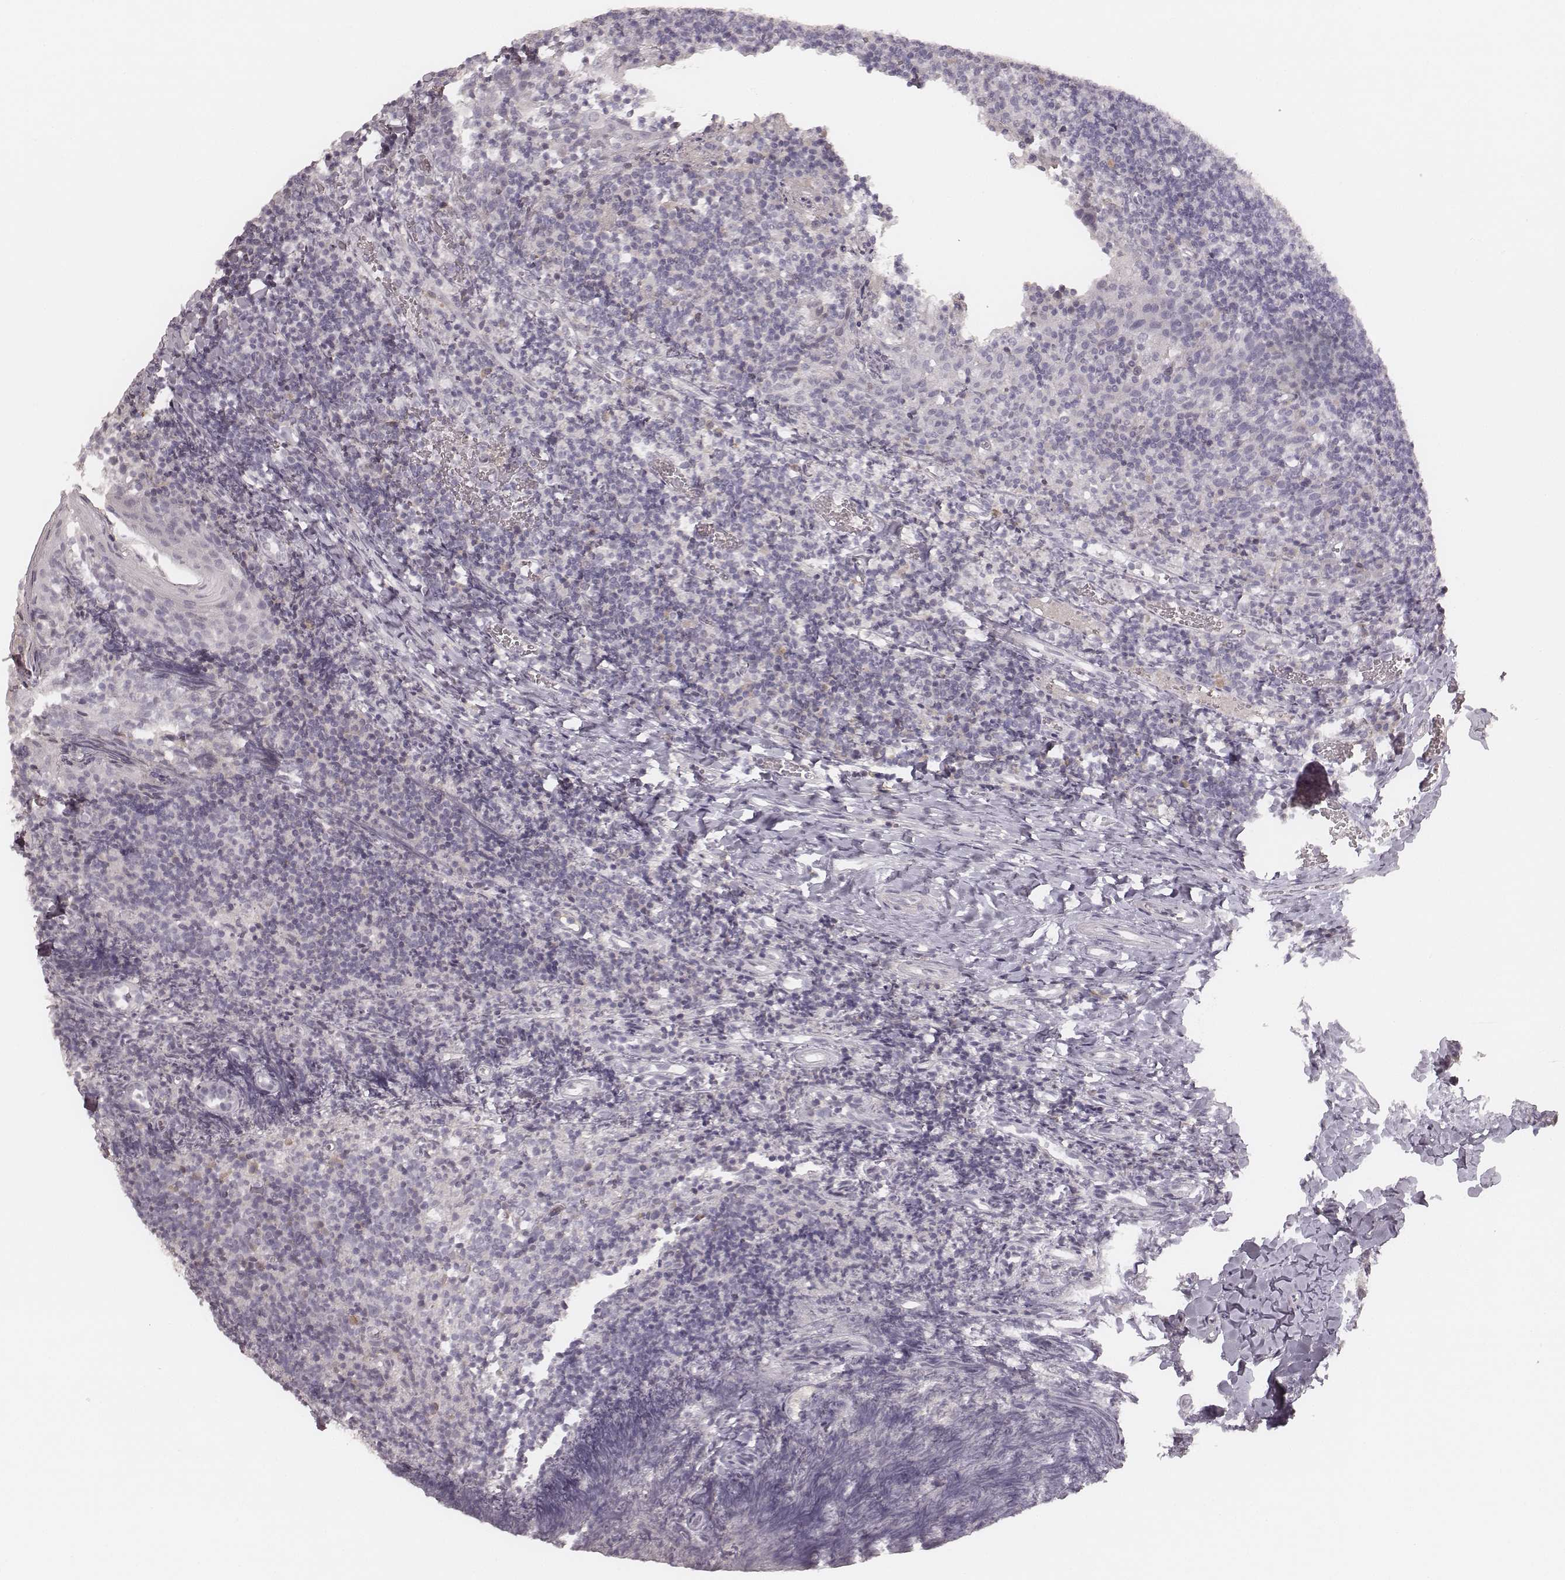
{"staining": {"intensity": "negative", "quantity": "none", "location": "none"}, "tissue": "tonsil", "cell_type": "Germinal center cells", "image_type": "normal", "snomed": [{"axis": "morphology", "description": "Normal tissue, NOS"}, {"axis": "topography", "description": "Tonsil"}], "caption": "This is an IHC image of benign tonsil. There is no expression in germinal center cells.", "gene": "MSX1", "patient": {"sex": "female", "age": 10}}